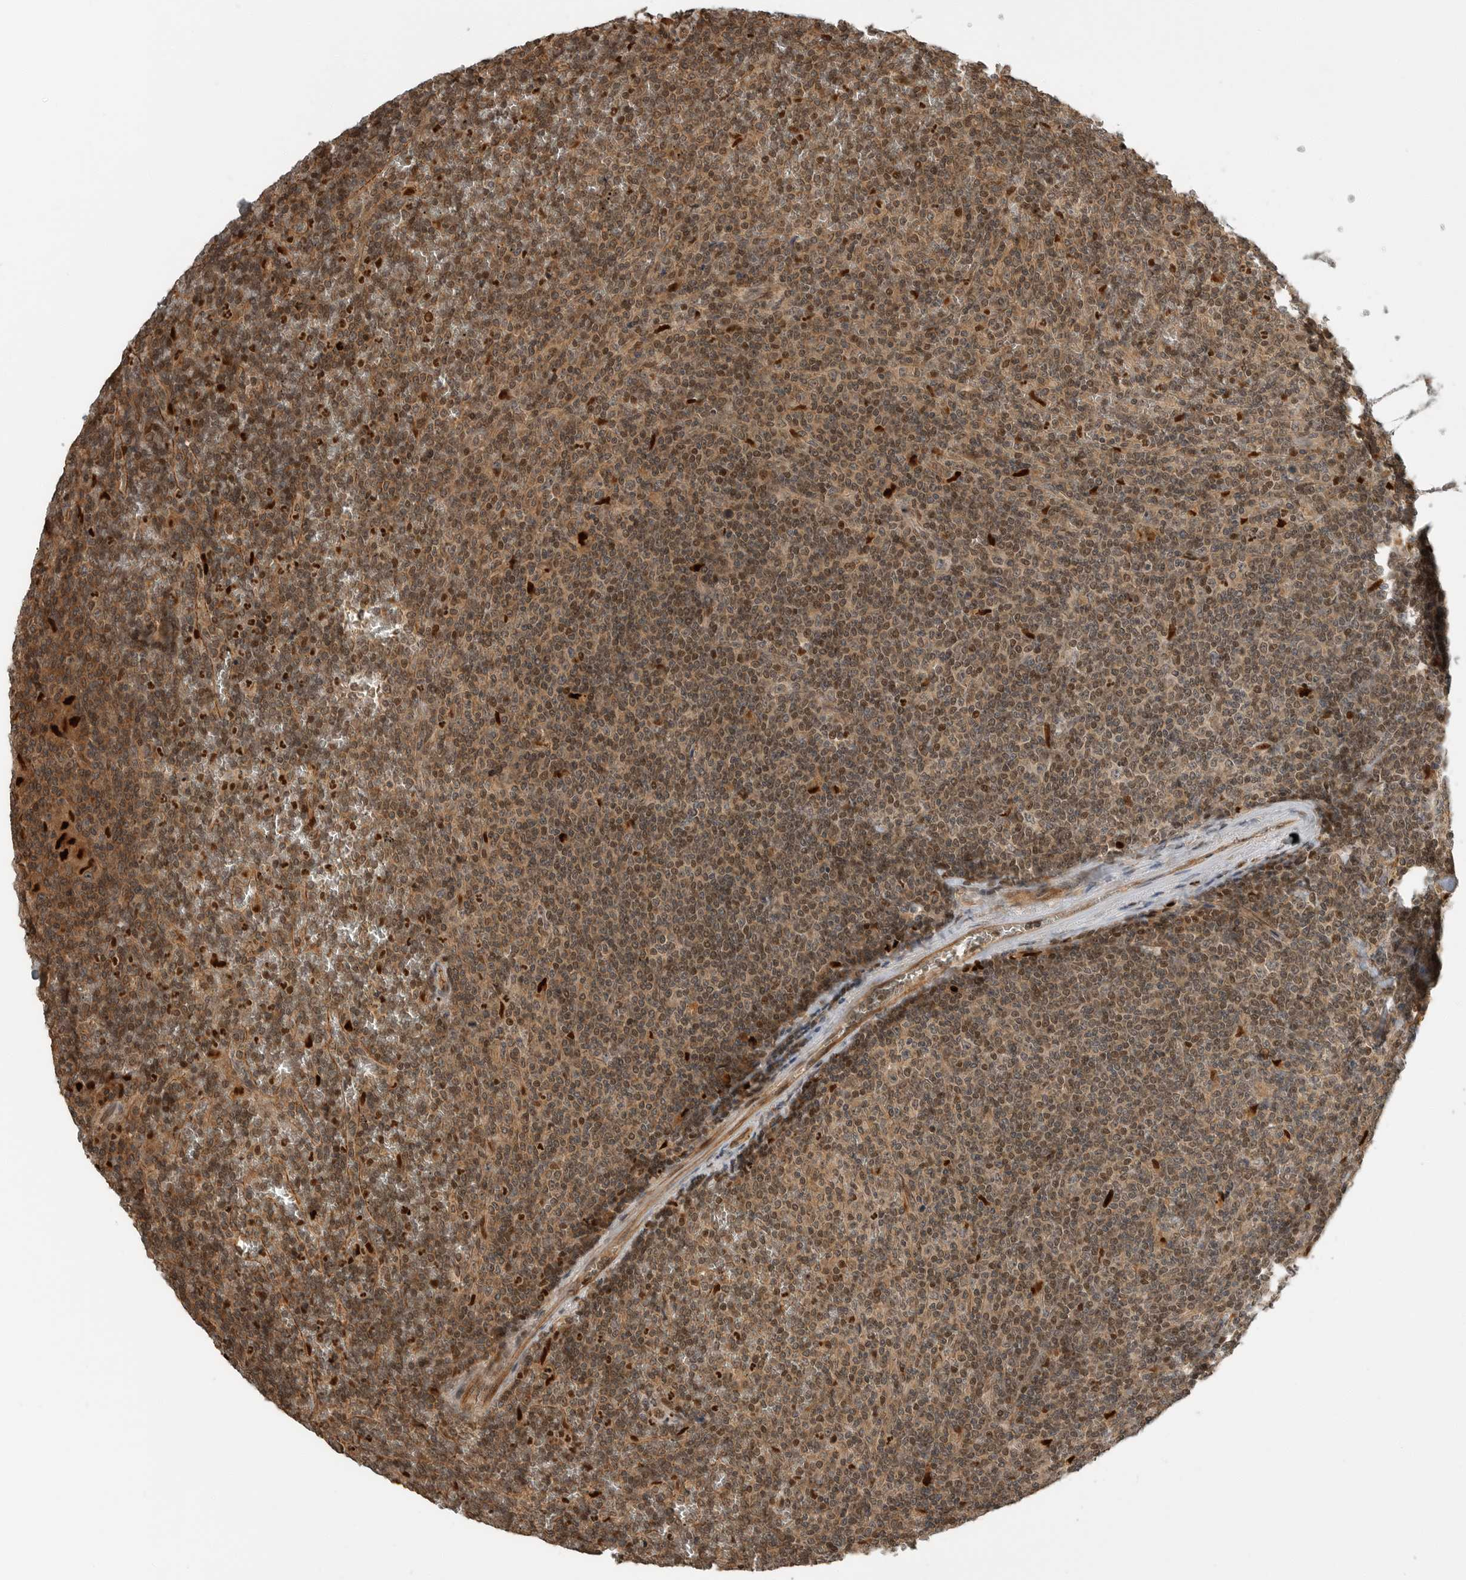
{"staining": {"intensity": "moderate", "quantity": ">75%", "location": "cytoplasmic/membranous,nuclear"}, "tissue": "lymphoma", "cell_type": "Tumor cells", "image_type": "cancer", "snomed": [{"axis": "morphology", "description": "Malignant lymphoma, non-Hodgkin's type, Low grade"}, {"axis": "topography", "description": "Spleen"}], "caption": "DAB (3,3'-diaminobenzidine) immunohistochemical staining of malignant lymphoma, non-Hodgkin's type (low-grade) shows moderate cytoplasmic/membranous and nuclear protein expression in approximately >75% of tumor cells. (Brightfield microscopy of DAB IHC at high magnification).", "gene": "STRAP", "patient": {"sex": "female", "age": 19}}